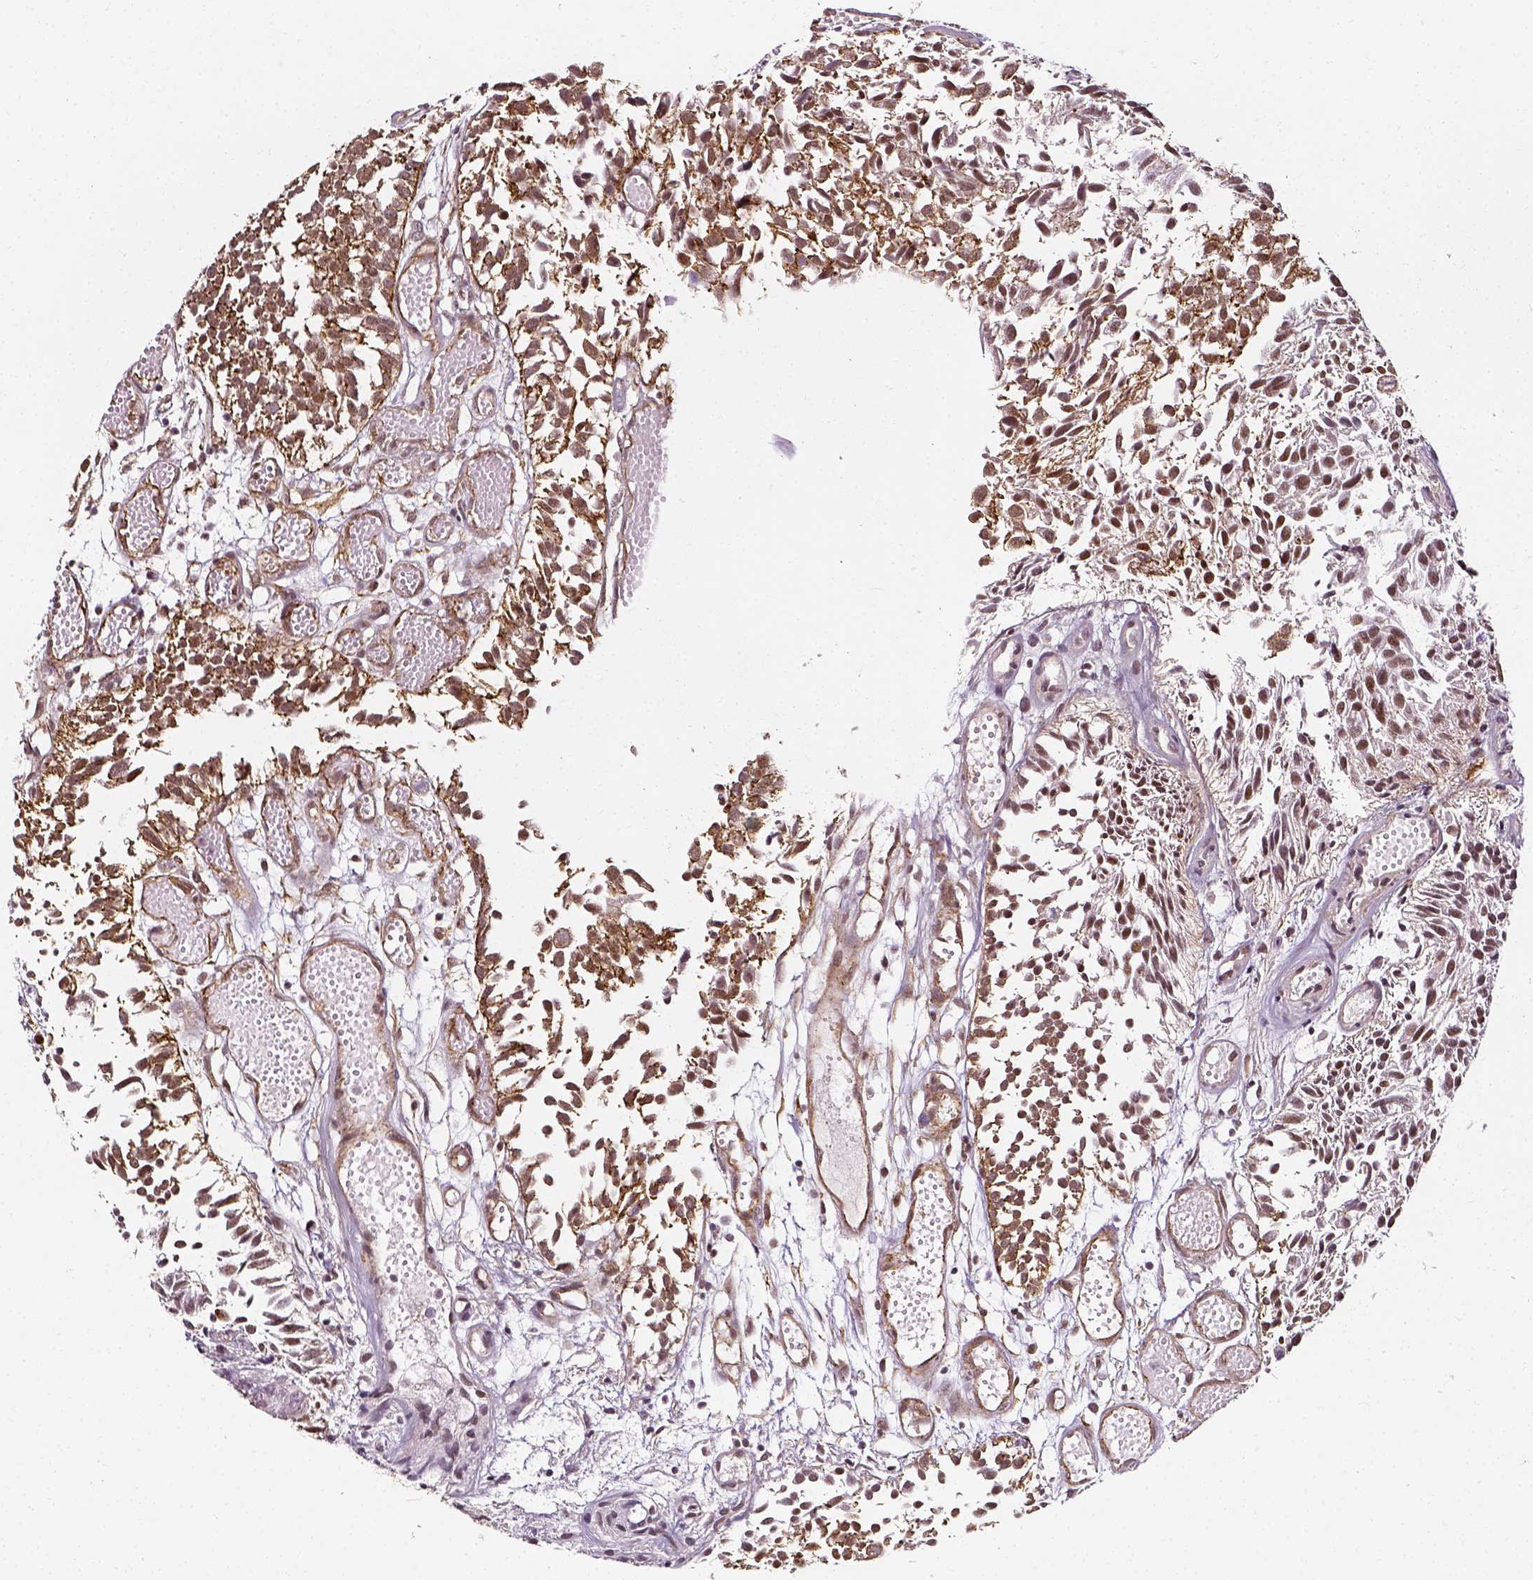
{"staining": {"intensity": "strong", "quantity": ">75%", "location": "nuclear"}, "tissue": "urothelial cancer", "cell_type": "Tumor cells", "image_type": "cancer", "snomed": [{"axis": "morphology", "description": "Urothelial carcinoma, Low grade"}, {"axis": "topography", "description": "Urinary bladder"}], "caption": "Protein expression analysis of human urothelial carcinoma (low-grade) reveals strong nuclear expression in about >75% of tumor cells. The staining was performed using DAB (3,3'-diaminobenzidine) to visualize the protein expression in brown, while the nuclei were stained in blue with hematoxylin (Magnification: 20x).", "gene": "NACC1", "patient": {"sex": "male", "age": 70}}